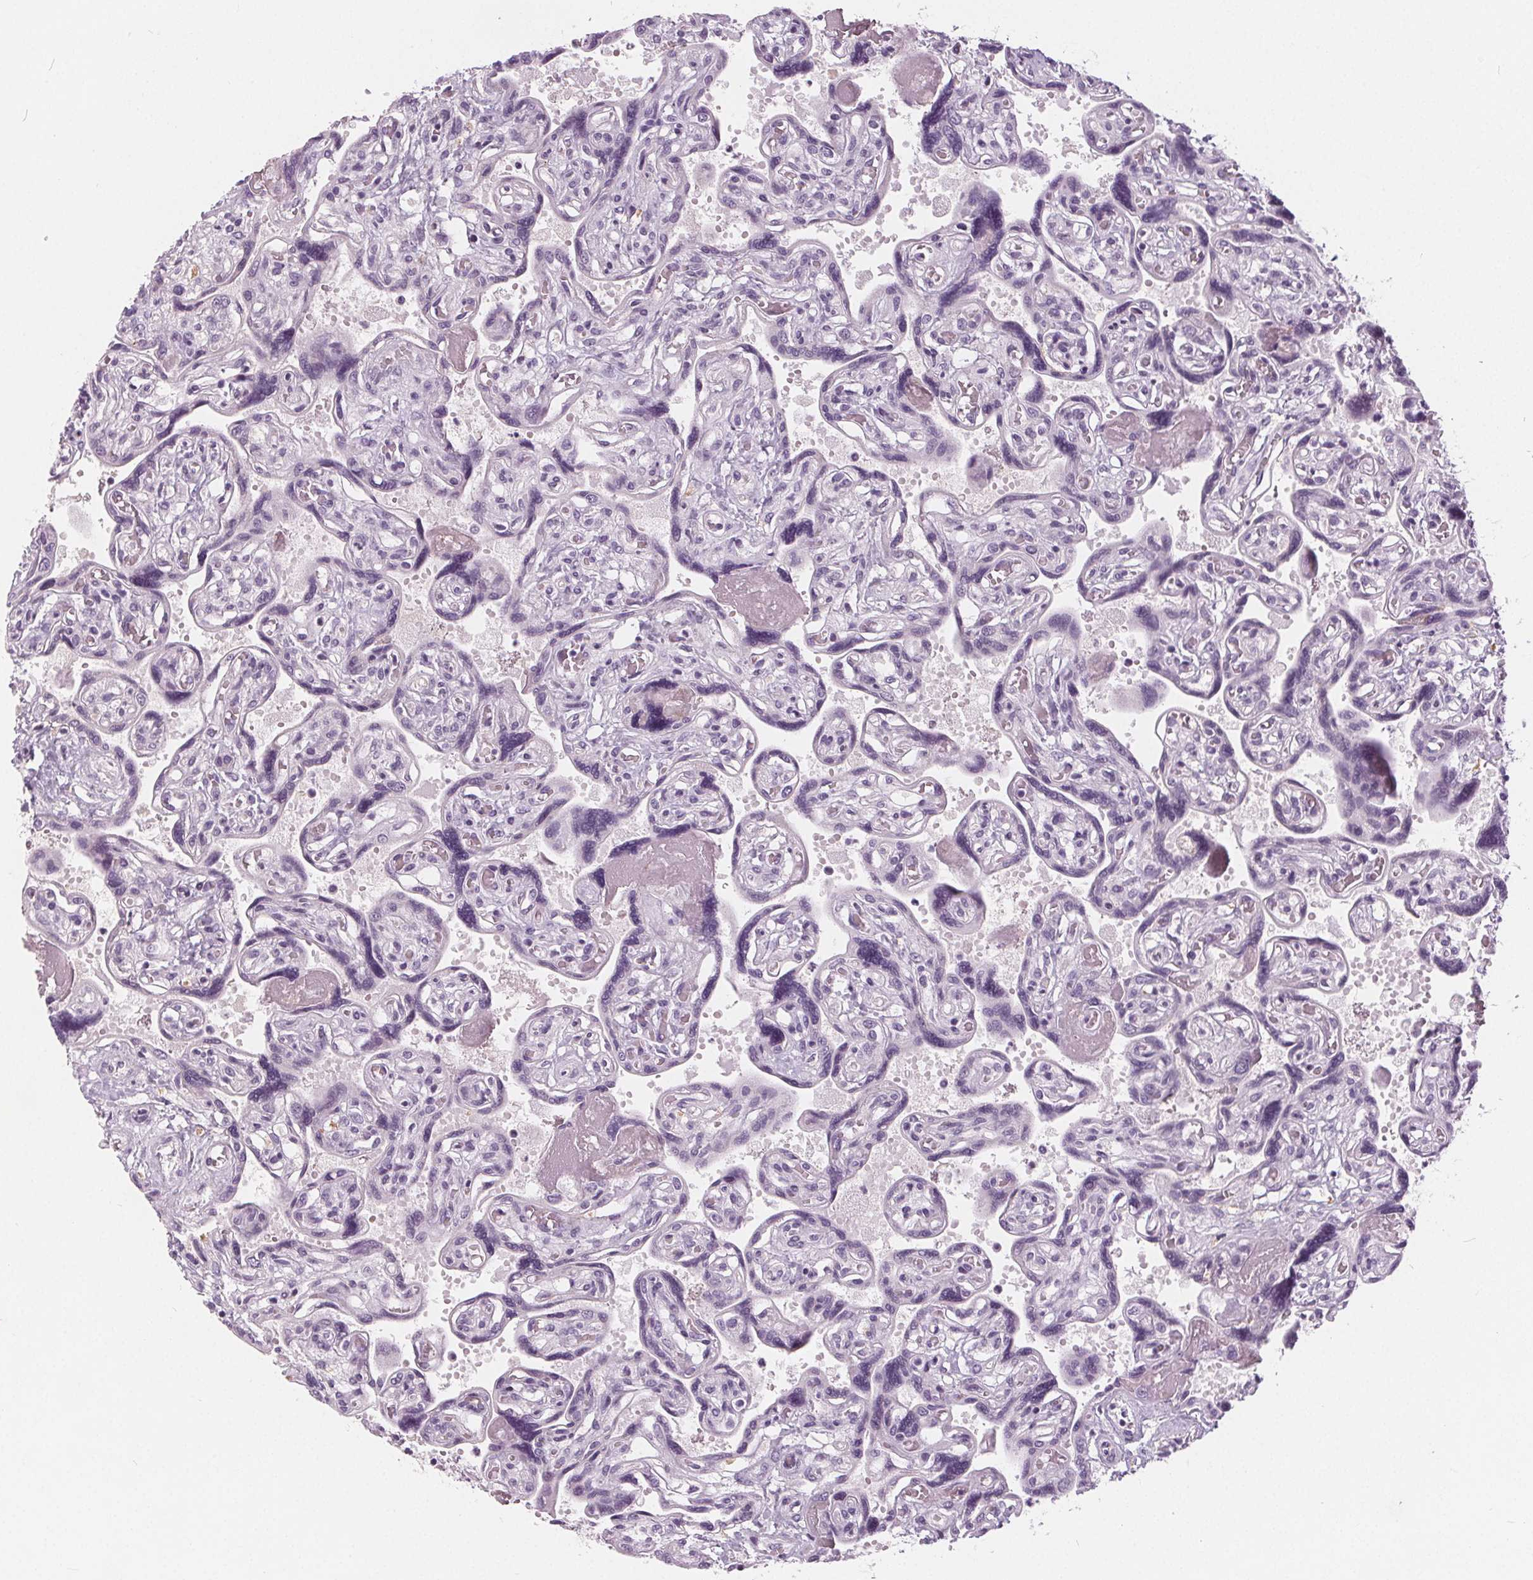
{"staining": {"intensity": "negative", "quantity": "none", "location": "none"}, "tissue": "placenta", "cell_type": "Decidual cells", "image_type": "normal", "snomed": [{"axis": "morphology", "description": "Normal tissue, NOS"}, {"axis": "topography", "description": "Placenta"}], "caption": "Placenta was stained to show a protein in brown. There is no significant positivity in decidual cells. The staining is performed using DAB brown chromogen with nuclei counter-stained in using hematoxylin.", "gene": "SLC5A12", "patient": {"sex": "female", "age": 32}}